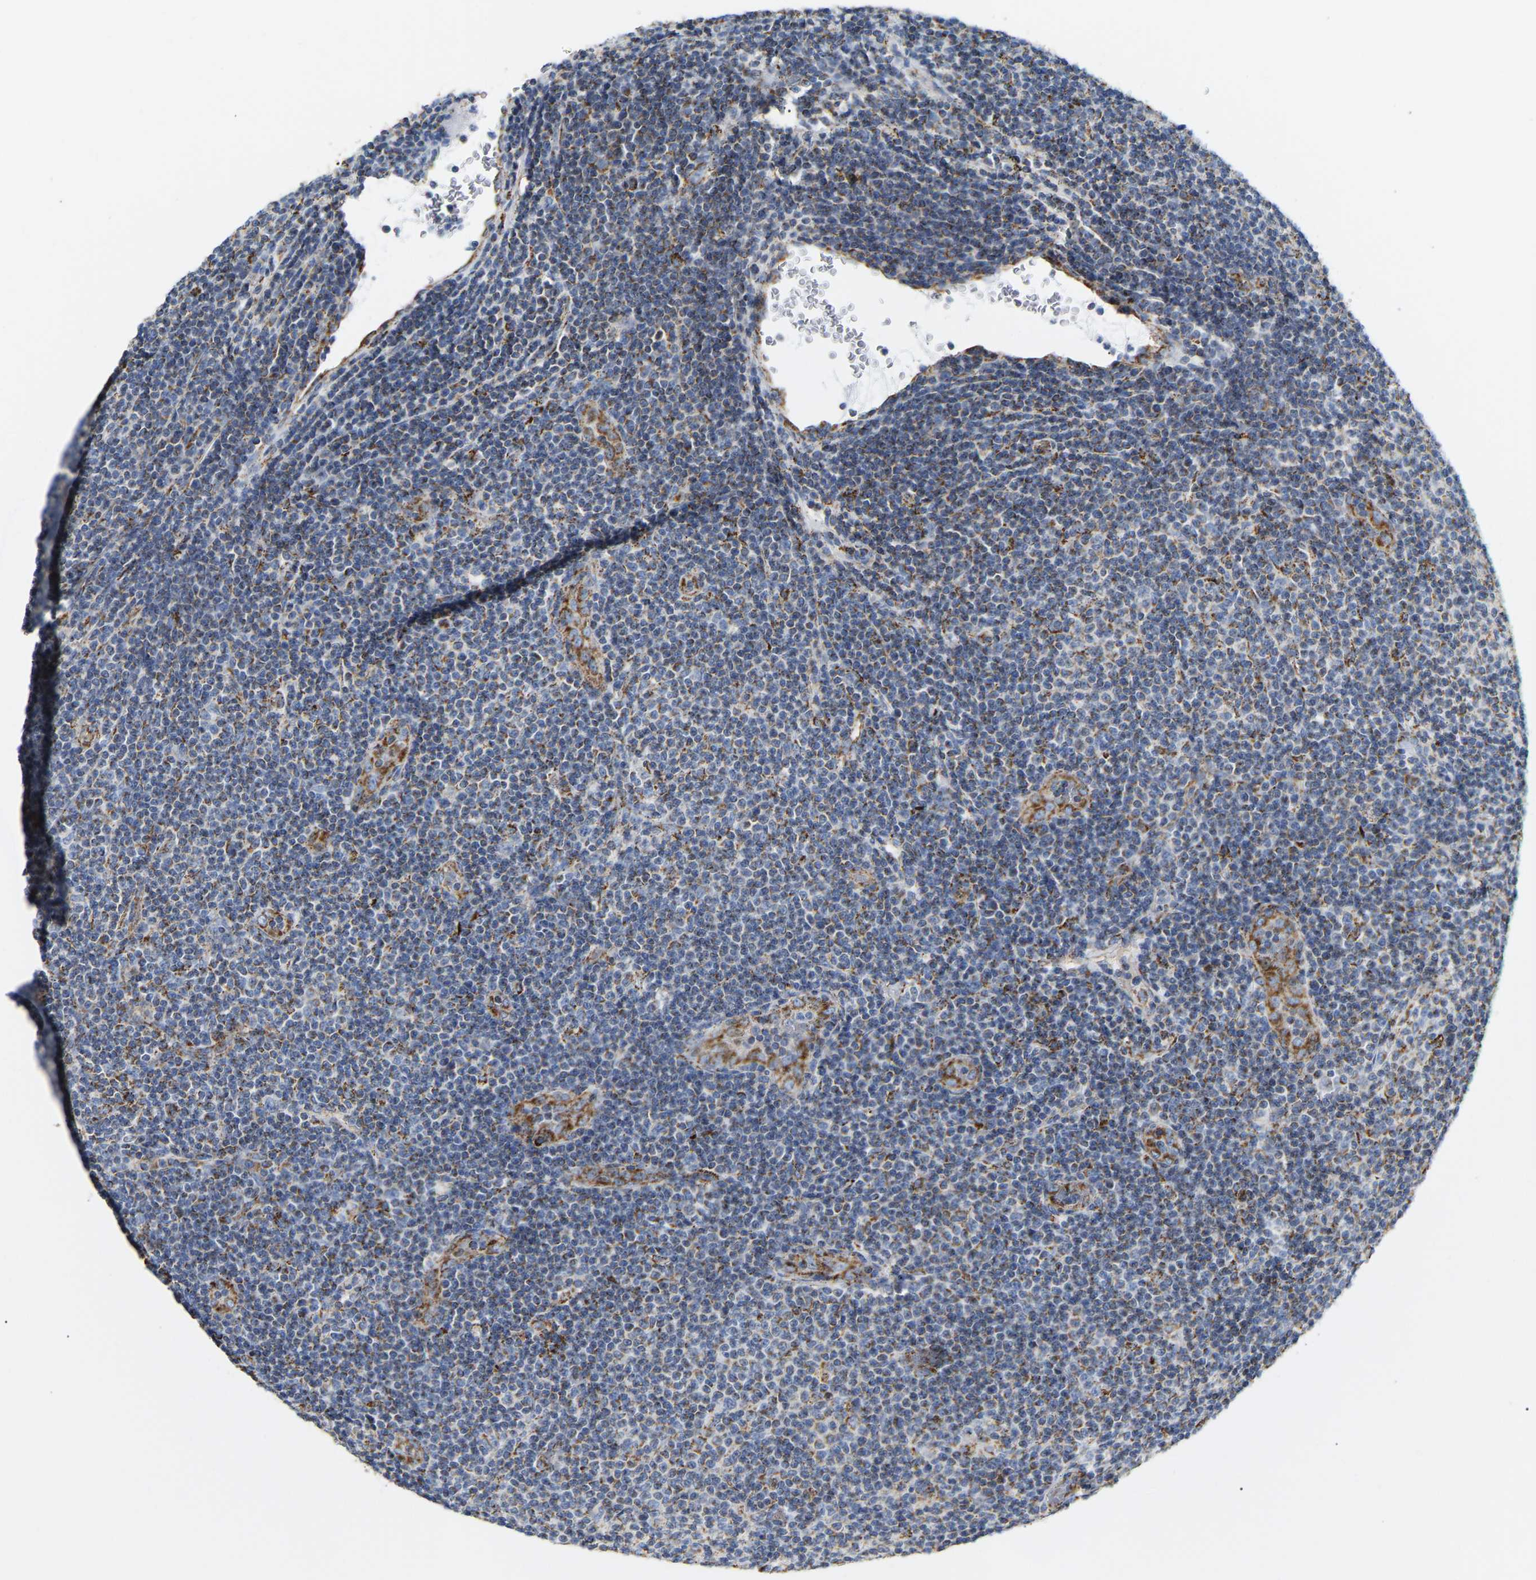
{"staining": {"intensity": "moderate", "quantity": "25%-75%", "location": "cytoplasmic/membranous"}, "tissue": "lymphoma", "cell_type": "Tumor cells", "image_type": "cancer", "snomed": [{"axis": "morphology", "description": "Malignant lymphoma, non-Hodgkin's type, Low grade"}, {"axis": "topography", "description": "Lymph node"}], "caption": "Protein expression analysis of human malignant lymphoma, non-Hodgkin's type (low-grade) reveals moderate cytoplasmic/membranous staining in about 25%-75% of tumor cells.", "gene": "HIBADH", "patient": {"sex": "male", "age": 83}}